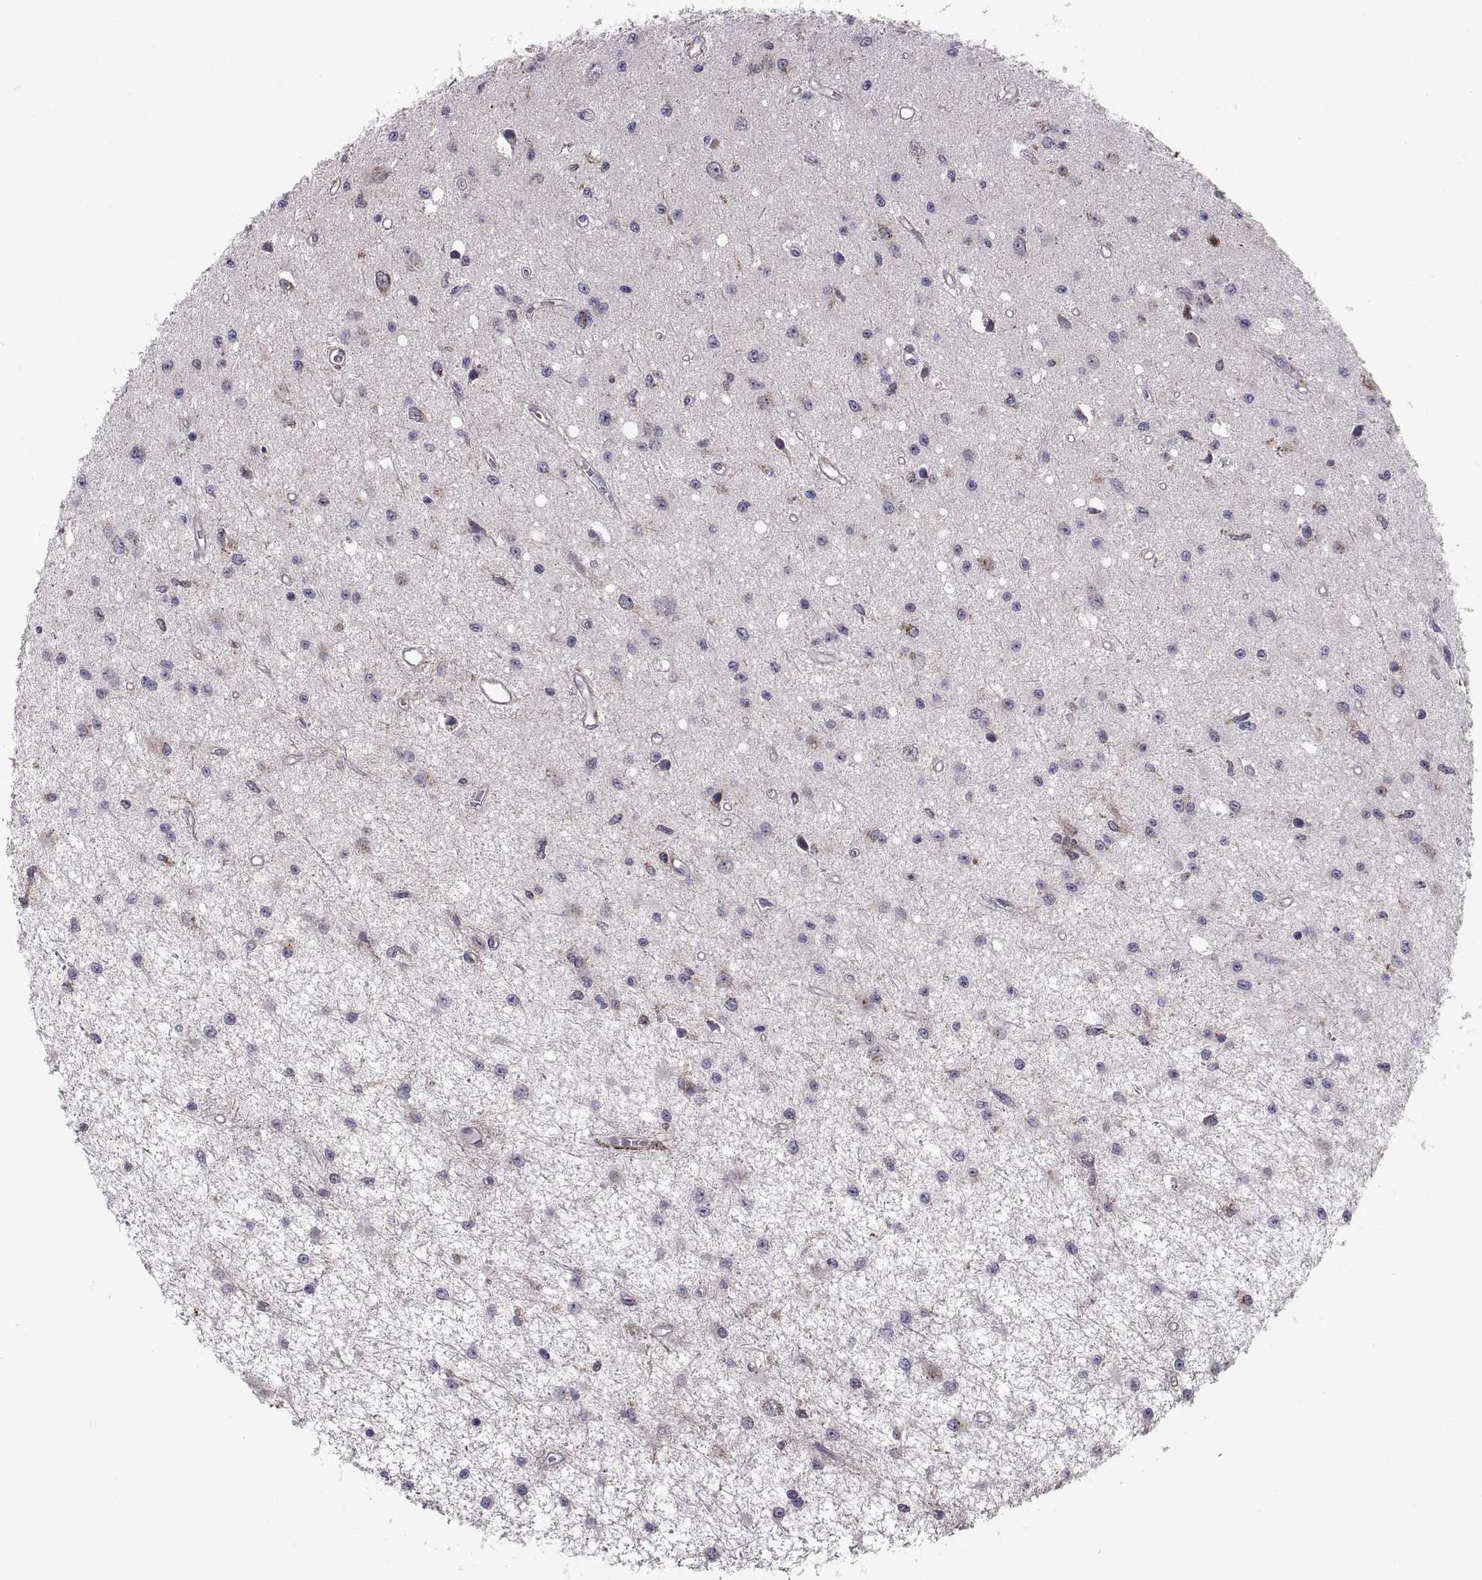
{"staining": {"intensity": "negative", "quantity": "none", "location": "none"}, "tissue": "glioma", "cell_type": "Tumor cells", "image_type": "cancer", "snomed": [{"axis": "morphology", "description": "Glioma, malignant, Low grade"}, {"axis": "topography", "description": "Brain"}], "caption": "A photomicrograph of malignant glioma (low-grade) stained for a protein displays no brown staining in tumor cells. (Immunohistochemistry, brightfield microscopy, high magnification).", "gene": "ACAP1", "patient": {"sex": "female", "age": 45}}